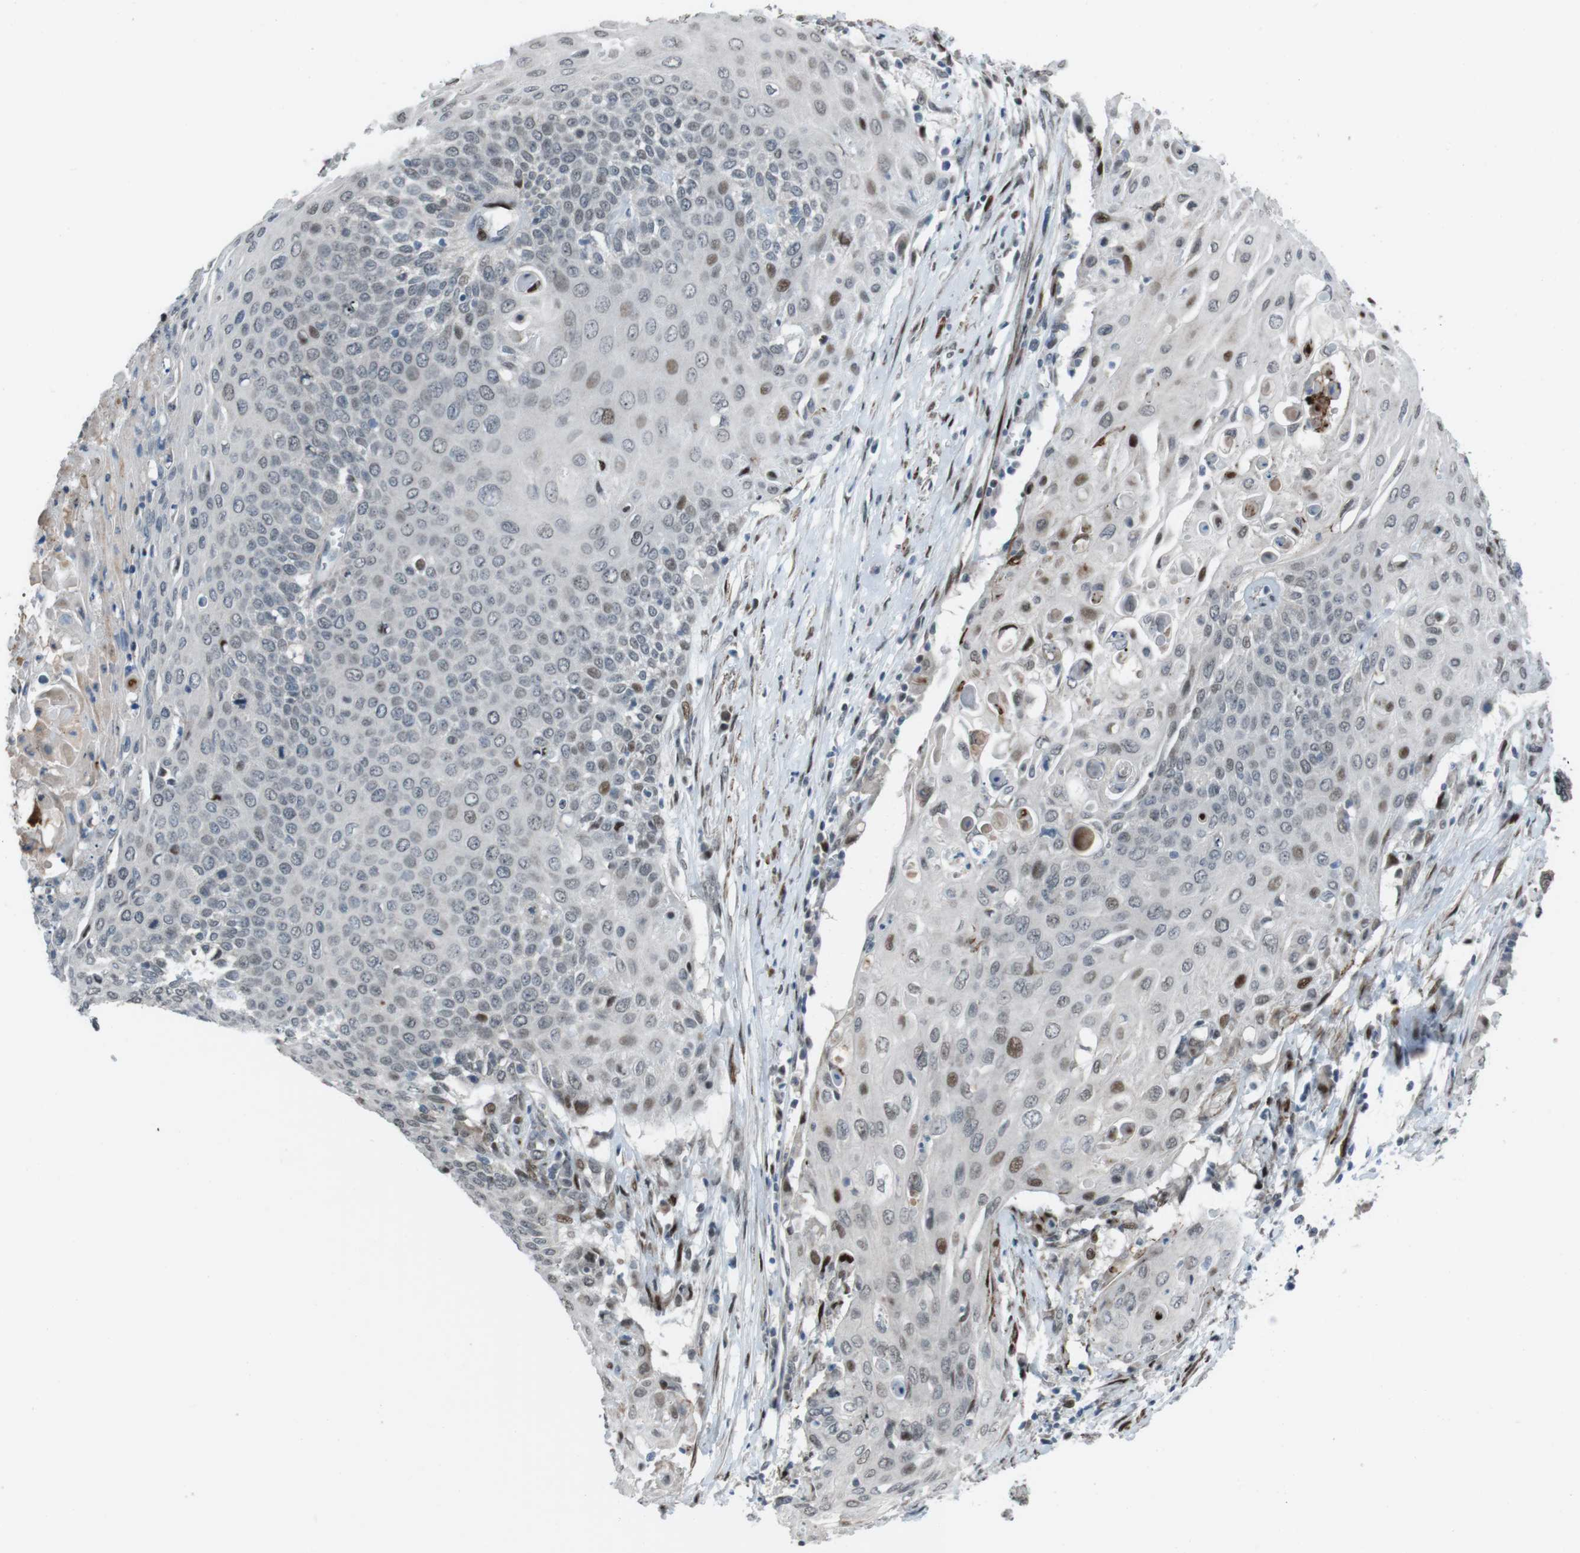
{"staining": {"intensity": "moderate", "quantity": "<25%", "location": "nuclear"}, "tissue": "cervical cancer", "cell_type": "Tumor cells", "image_type": "cancer", "snomed": [{"axis": "morphology", "description": "Squamous cell carcinoma, NOS"}, {"axis": "topography", "description": "Cervix"}], "caption": "Immunohistochemical staining of squamous cell carcinoma (cervical) displays low levels of moderate nuclear staining in about <25% of tumor cells. (brown staining indicates protein expression, while blue staining denotes nuclei).", "gene": "PBRM1", "patient": {"sex": "female", "age": 39}}